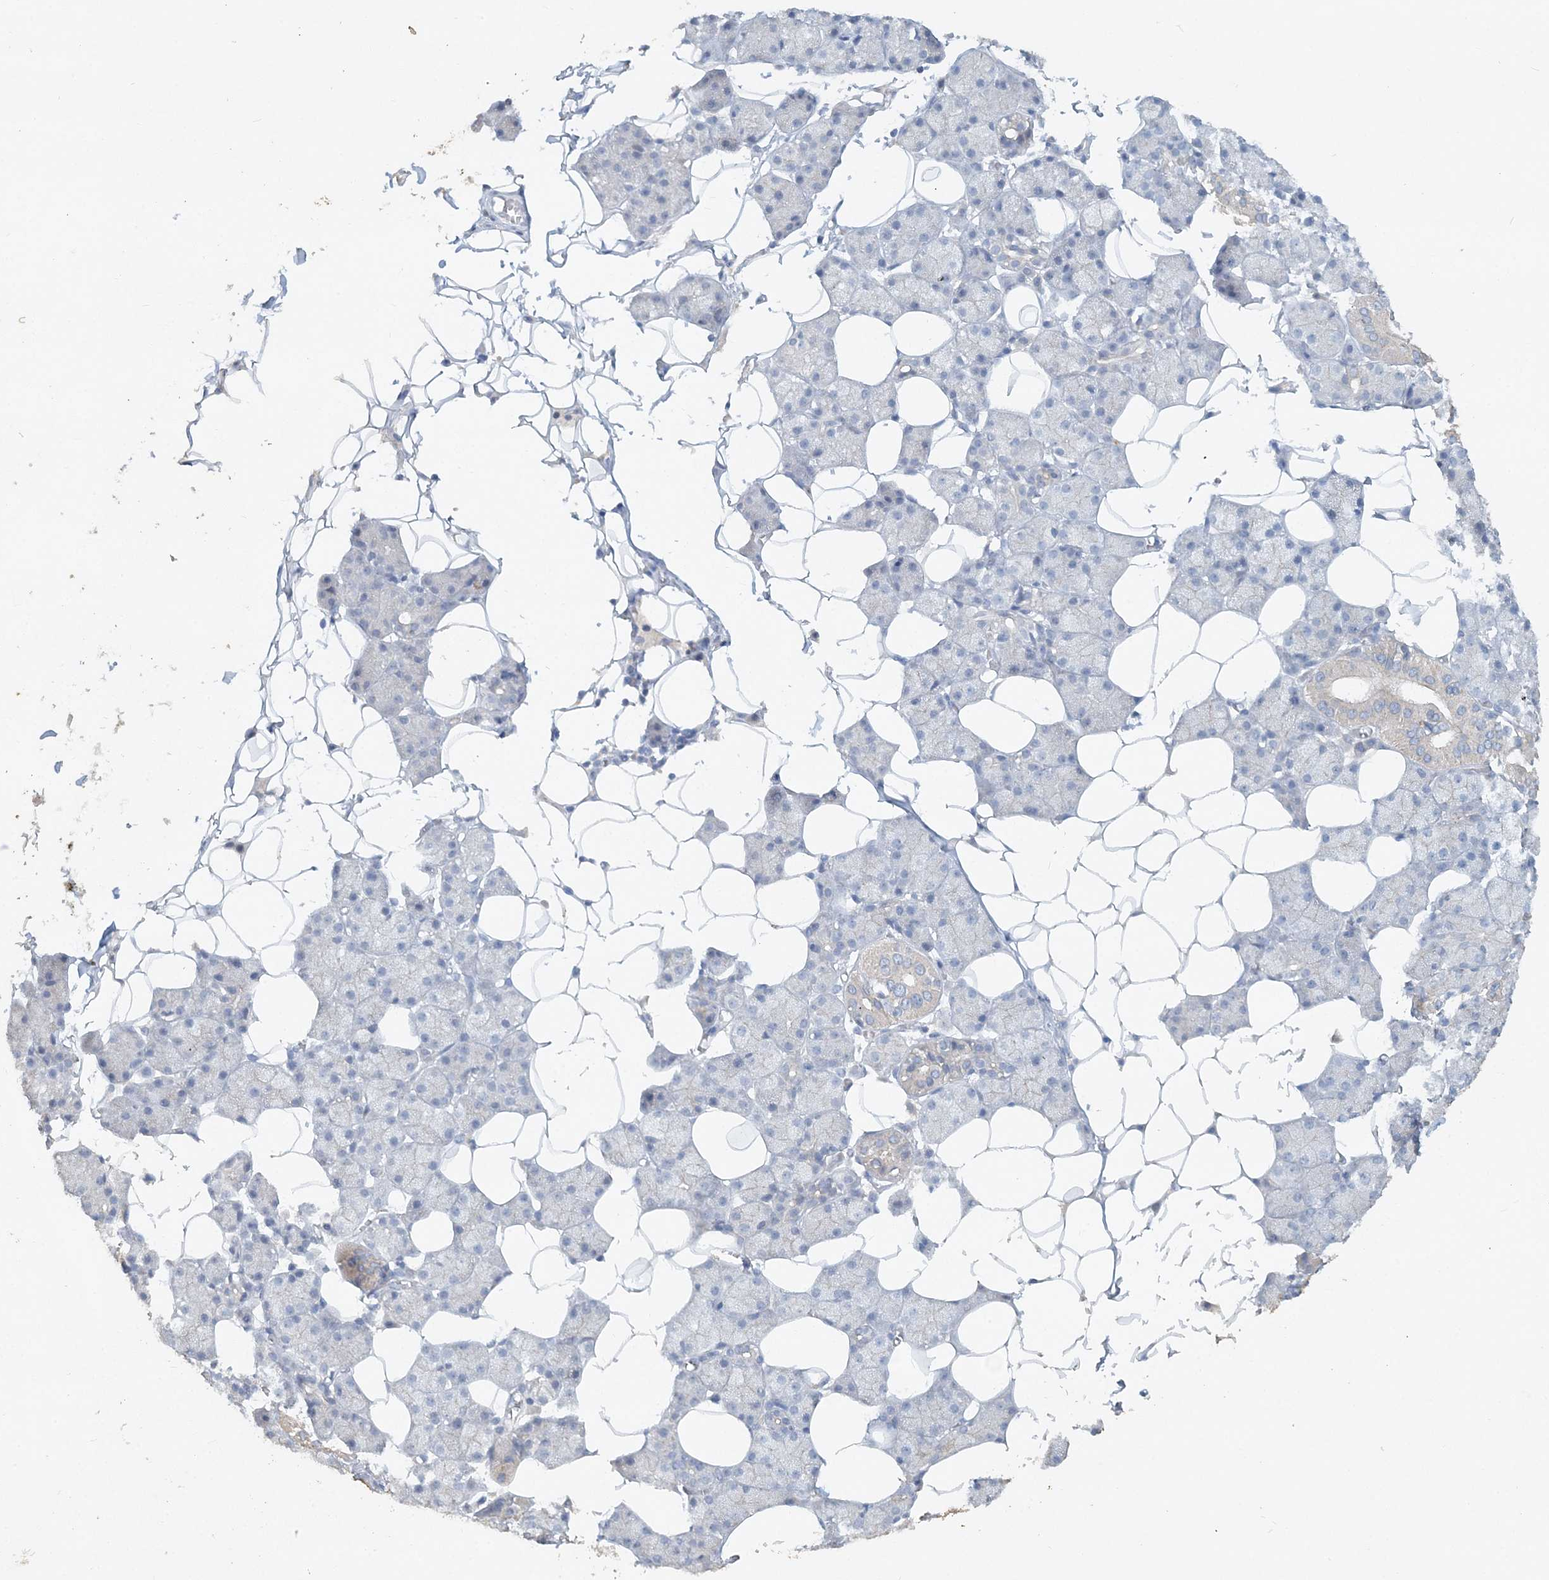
{"staining": {"intensity": "negative", "quantity": "none", "location": "none"}, "tissue": "salivary gland", "cell_type": "Glandular cells", "image_type": "normal", "snomed": [{"axis": "morphology", "description": "Normal tissue, NOS"}, {"axis": "topography", "description": "Salivary gland"}], "caption": "Glandular cells are negative for brown protein staining in unremarkable salivary gland. The staining was performed using DAB to visualize the protein expression in brown, while the nuclei were stained in blue with hematoxylin (Magnification: 20x).", "gene": "DNAH5", "patient": {"sex": "female", "age": 33}}